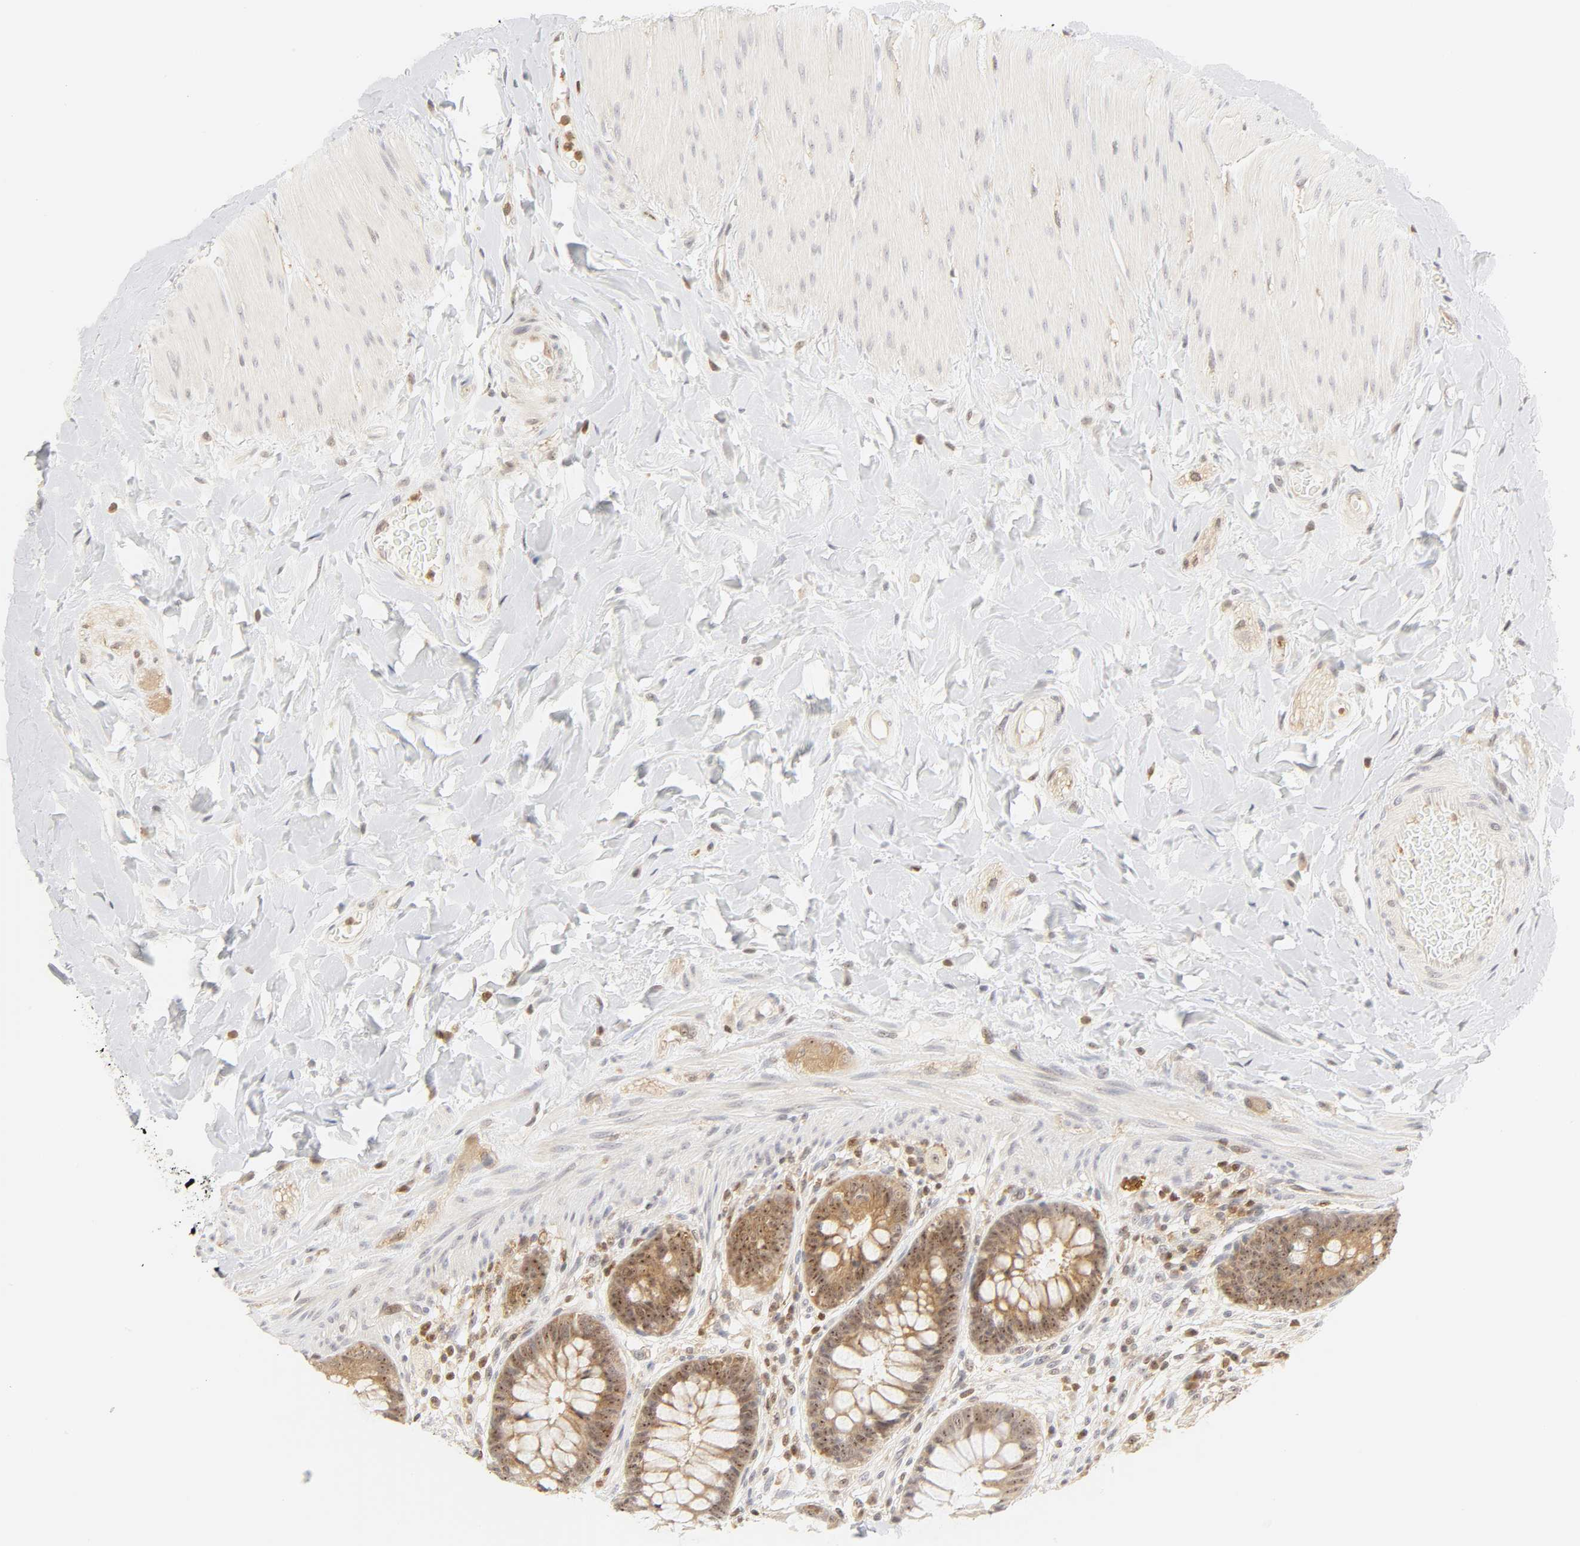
{"staining": {"intensity": "moderate", "quantity": ">75%", "location": "cytoplasmic/membranous"}, "tissue": "rectum", "cell_type": "Glandular cells", "image_type": "normal", "snomed": [{"axis": "morphology", "description": "Normal tissue, NOS"}, {"axis": "topography", "description": "Rectum"}], "caption": "Human rectum stained with a protein marker reveals moderate staining in glandular cells.", "gene": "KIF2A", "patient": {"sex": "female", "age": 46}}